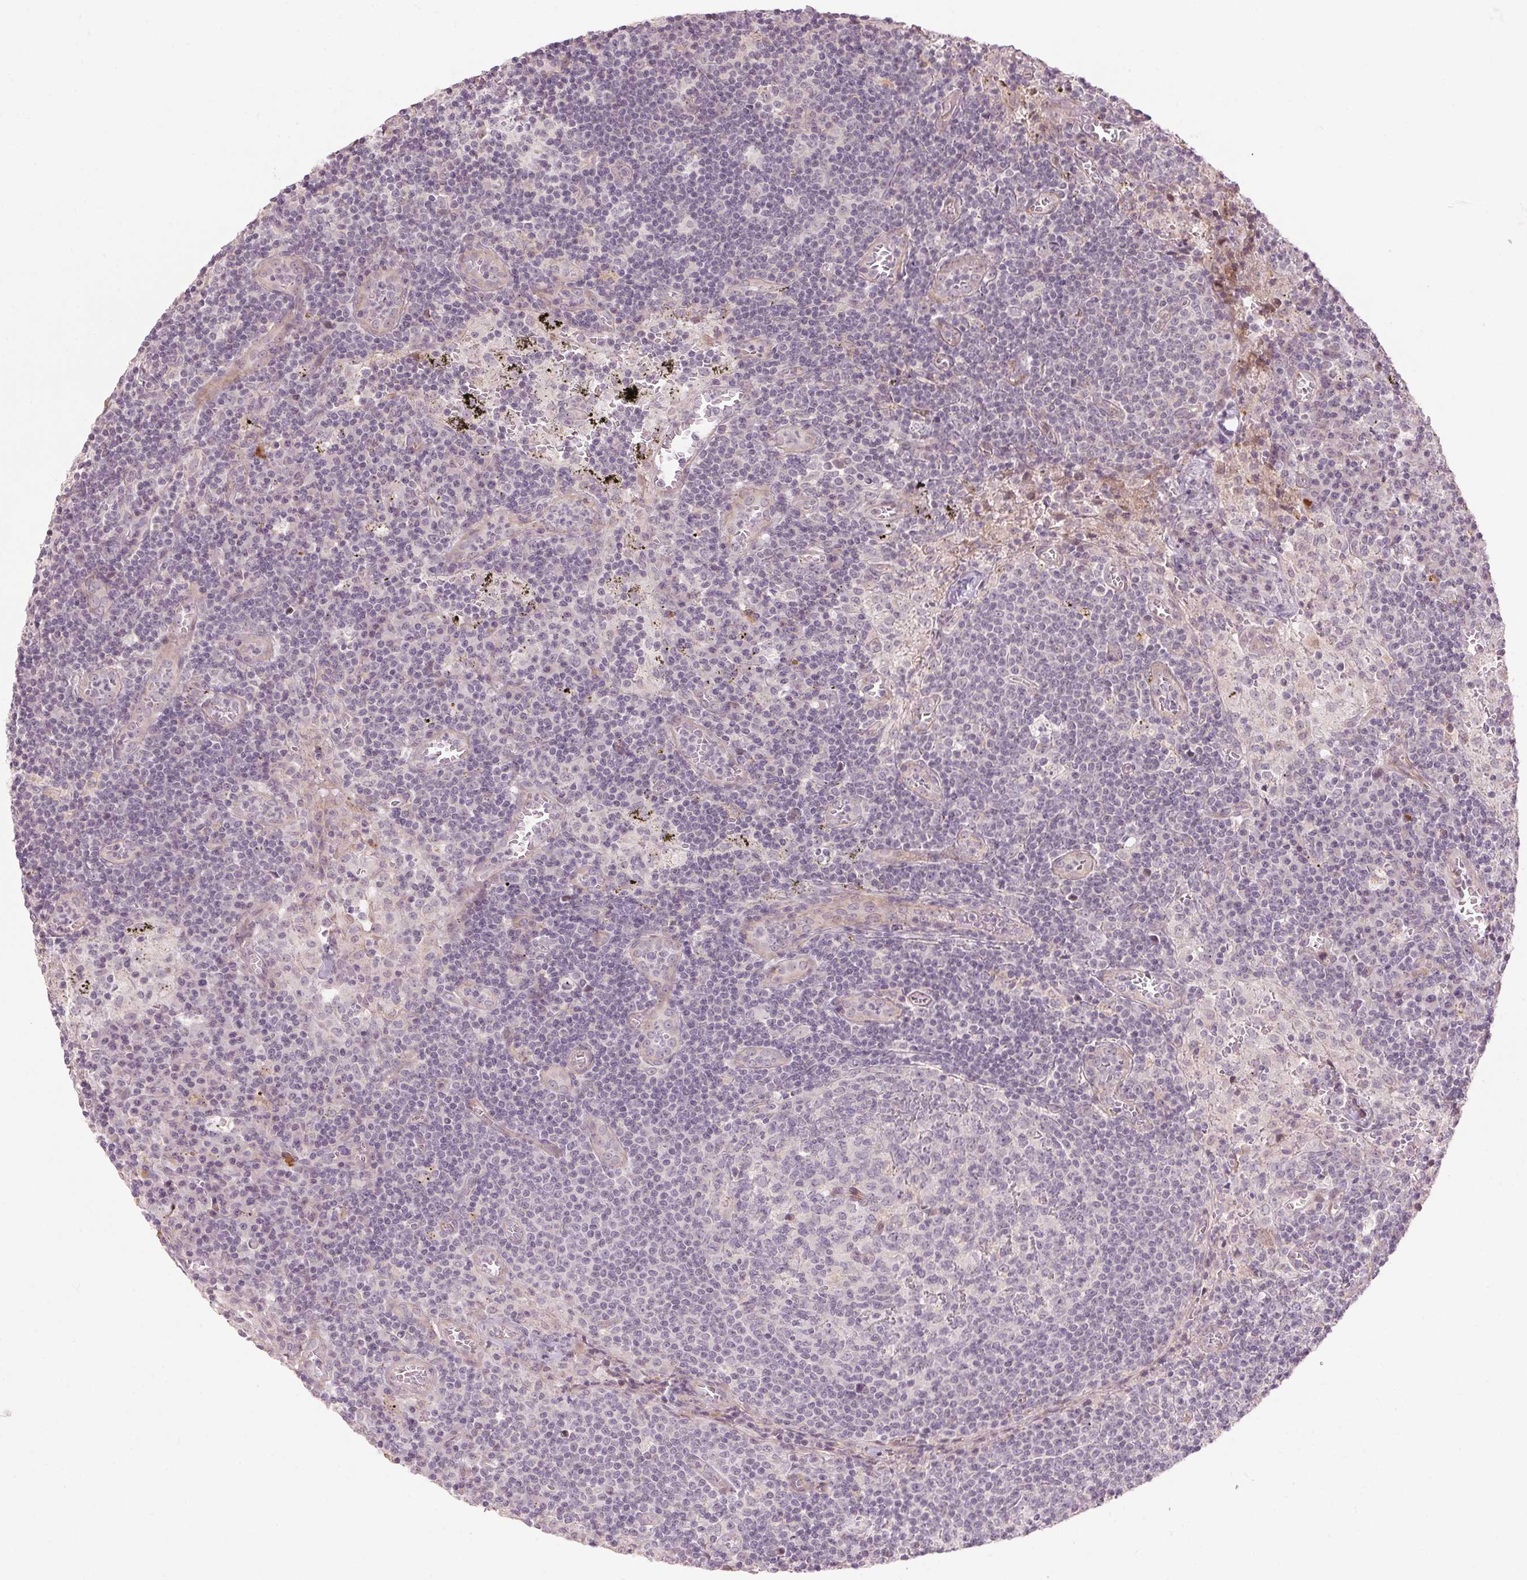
{"staining": {"intensity": "negative", "quantity": "none", "location": "none"}, "tissue": "lymph node", "cell_type": "Germinal center cells", "image_type": "normal", "snomed": [{"axis": "morphology", "description": "Normal tissue, NOS"}, {"axis": "topography", "description": "Lymph node"}], "caption": "This is a histopathology image of IHC staining of normal lymph node, which shows no expression in germinal center cells. (Brightfield microscopy of DAB (3,3'-diaminobenzidine) immunohistochemistry (IHC) at high magnification).", "gene": "TMED6", "patient": {"sex": "male", "age": 62}}